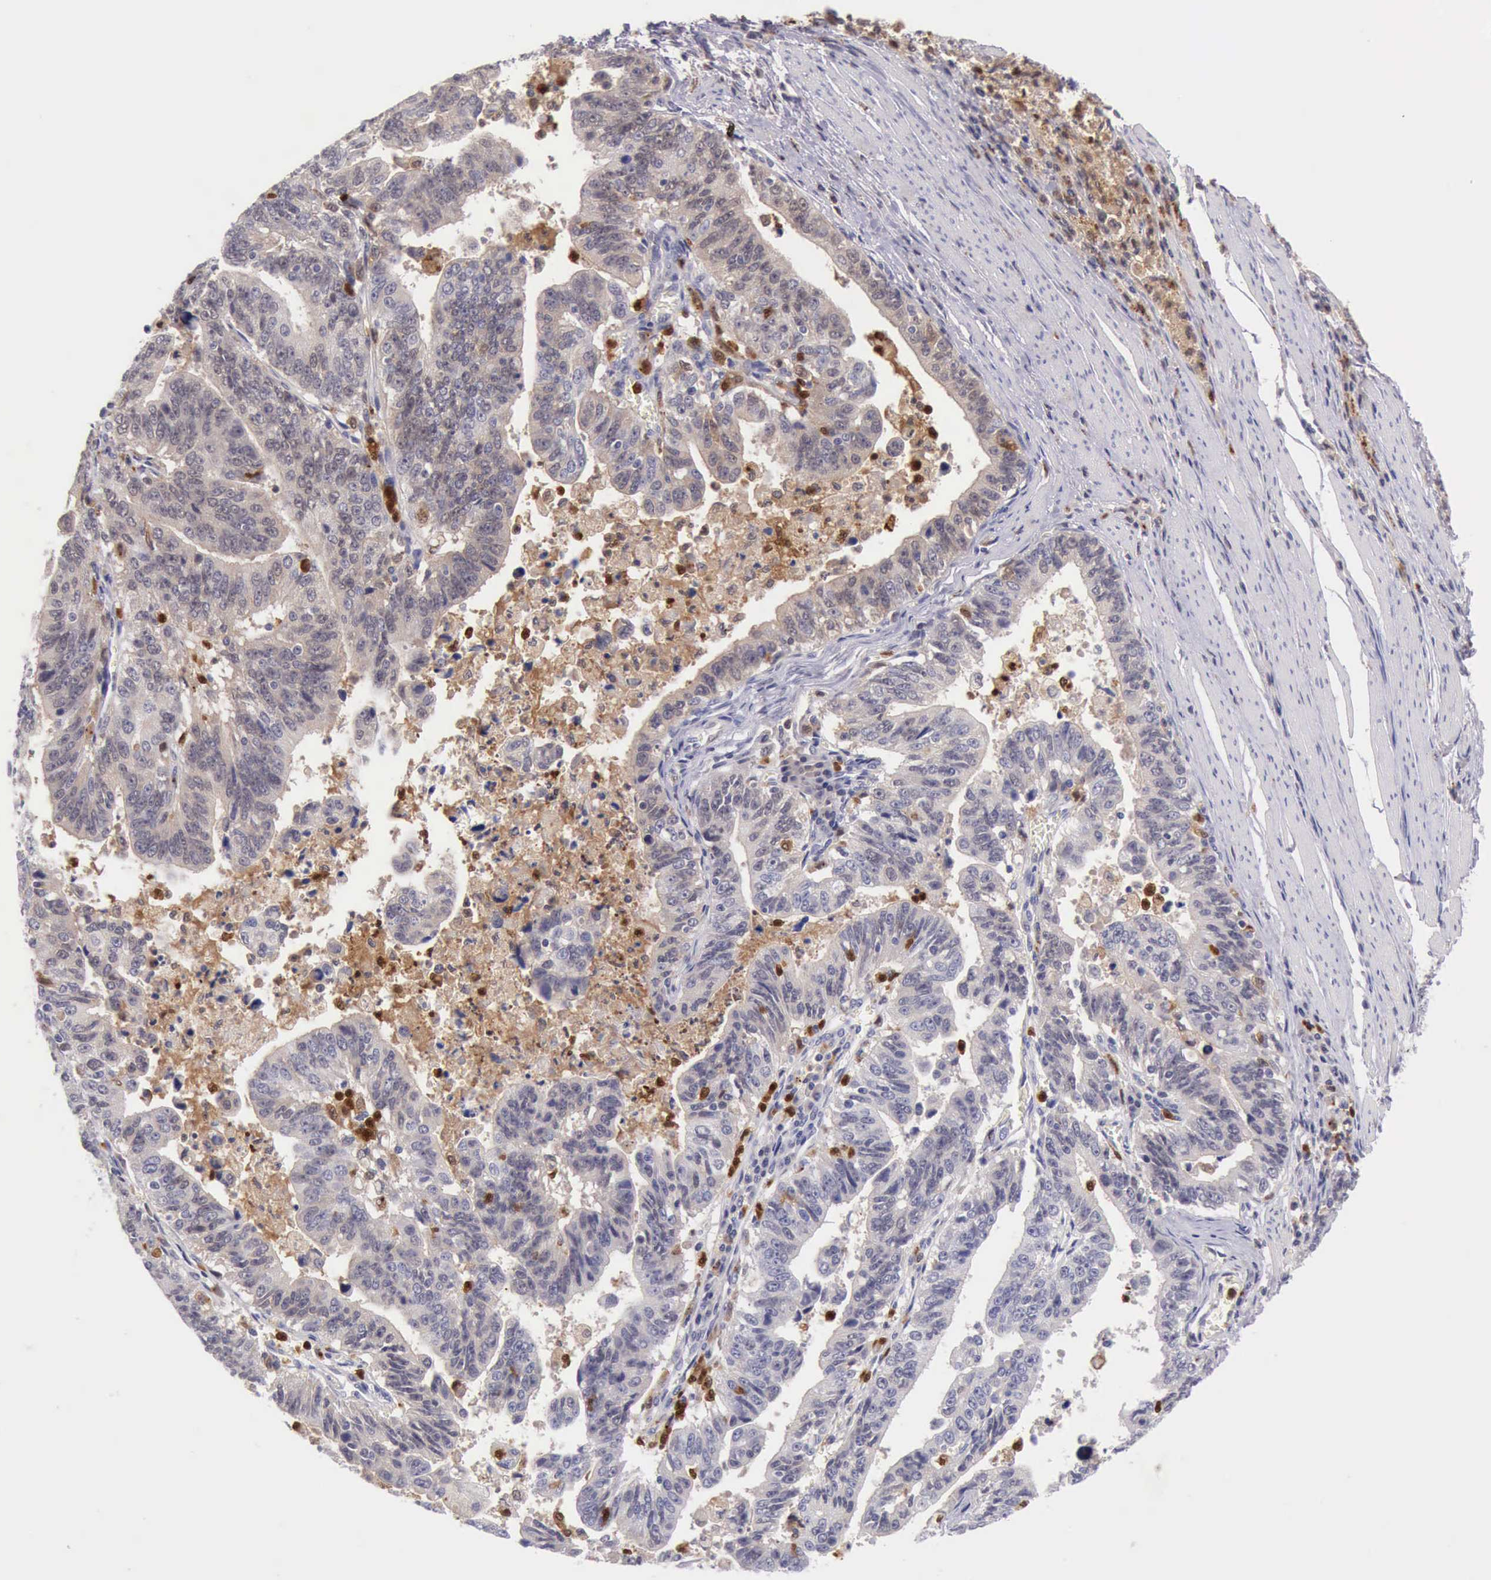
{"staining": {"intensity": "negative", "quantity": "none", "location": "none"}, "tissue": "stomach cancer", "cell_type": "Tumor cells", "image_type": "cancer", "snomed": [{"axis": "morphology", "description": "Adenocarcinoma, NOS"}, {"axis": "topography", "description": "Stomach, upper"}], "caption": "Micrograph shows no protein expression in tumor cells of stomach cancer (adenocarcinoma) tissue.", "gene": "CSTA", "patient": {"sex": "female", "age": 50}}